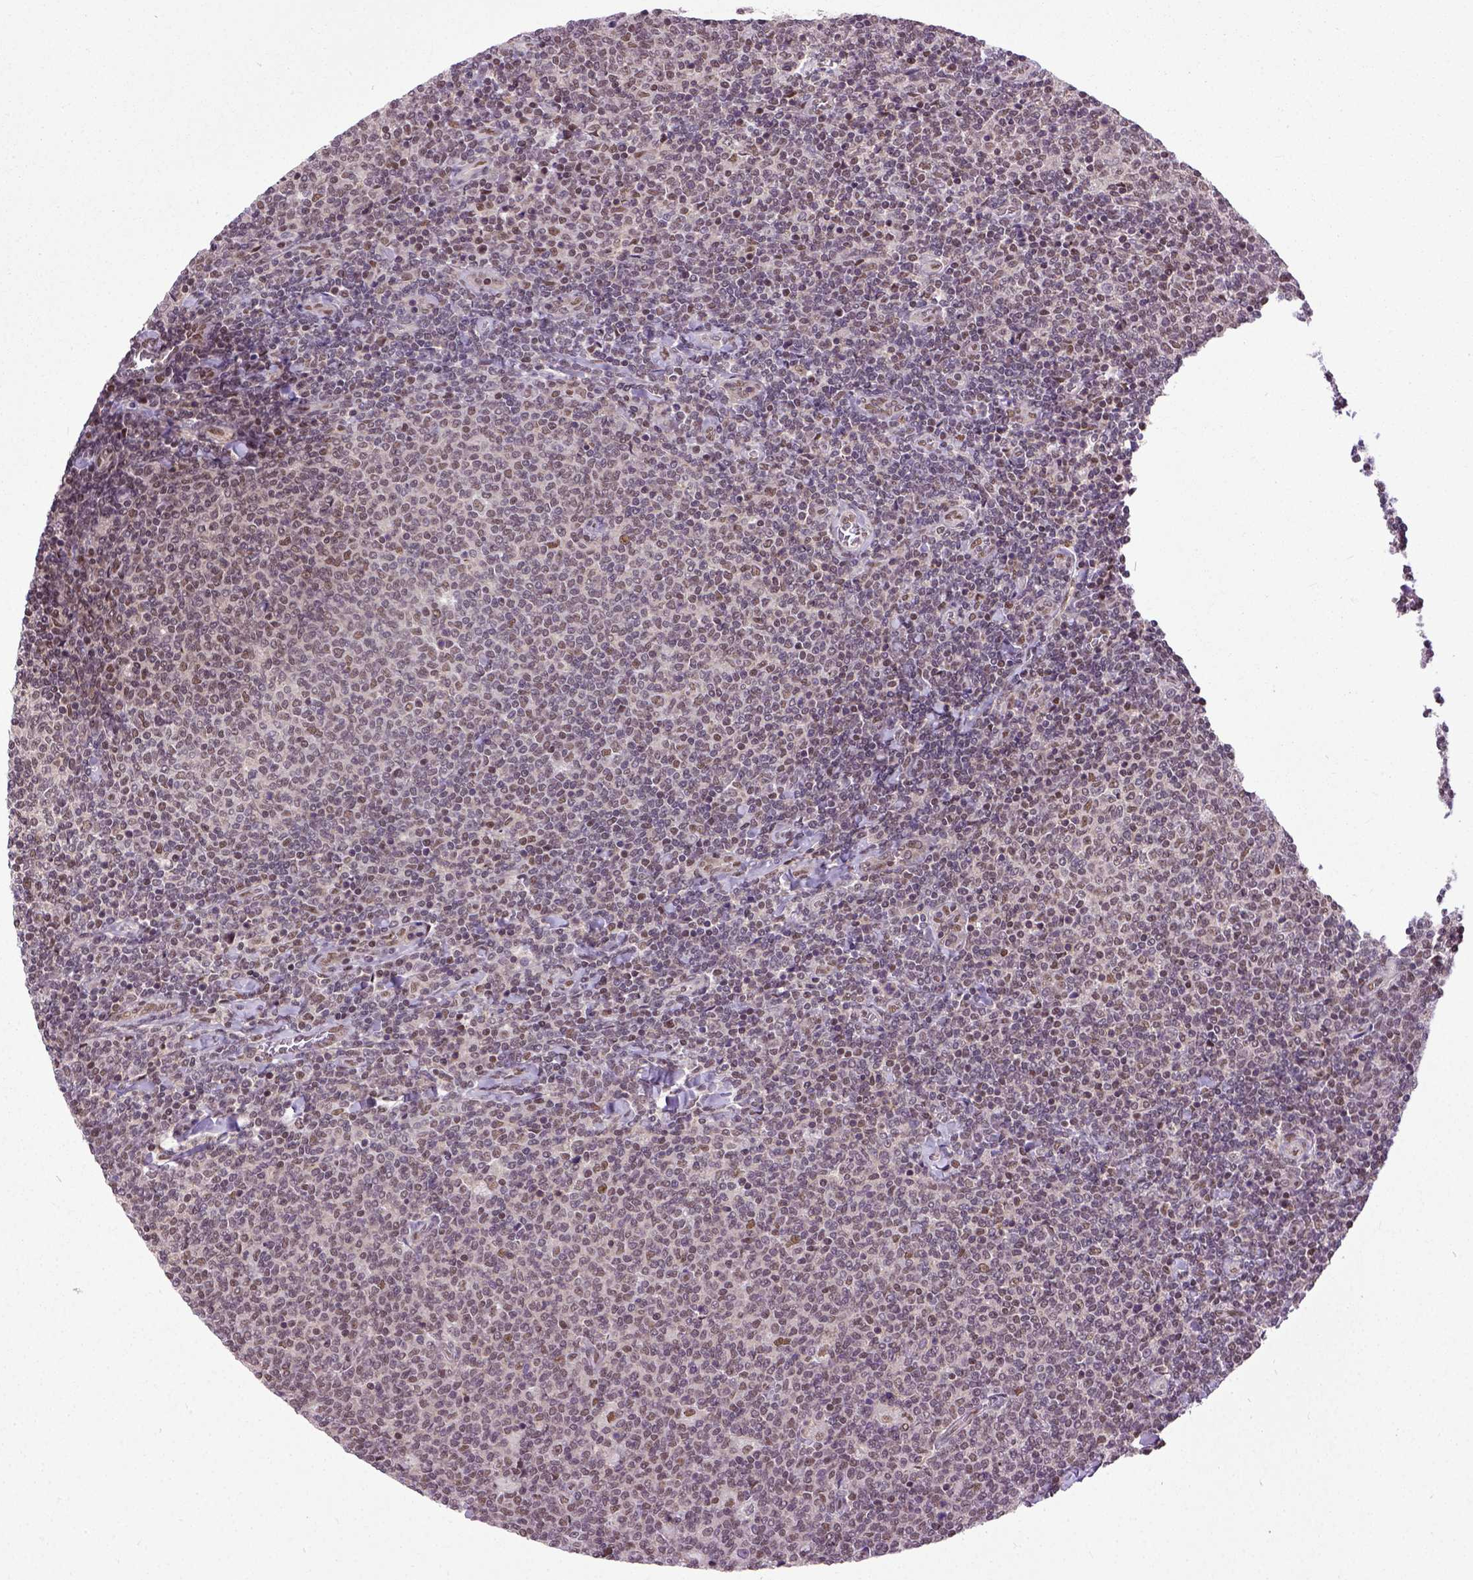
{"staining": {"intensity": "weak", "quantity": ">75%", "location": "nuclear"}, "tissue": "lymphoma", "cell_type": "Tumor cells", "image_type": "cancer", "snomed": [{"axis": "morphology", "description": "Malignant lymphoma, non-Hodgkin's type, Low grade"}, {"axis": "topography", "description": "Lymph node"}], "caption": "Immunohistochemistry histopathology image of lymphoma stained for a protein (brown), which shows low levels of weak nuclear expression in approximately >75% of tumor cells.", "gene": "UBA3", "patient": {"sex": "male", "age": 52}}